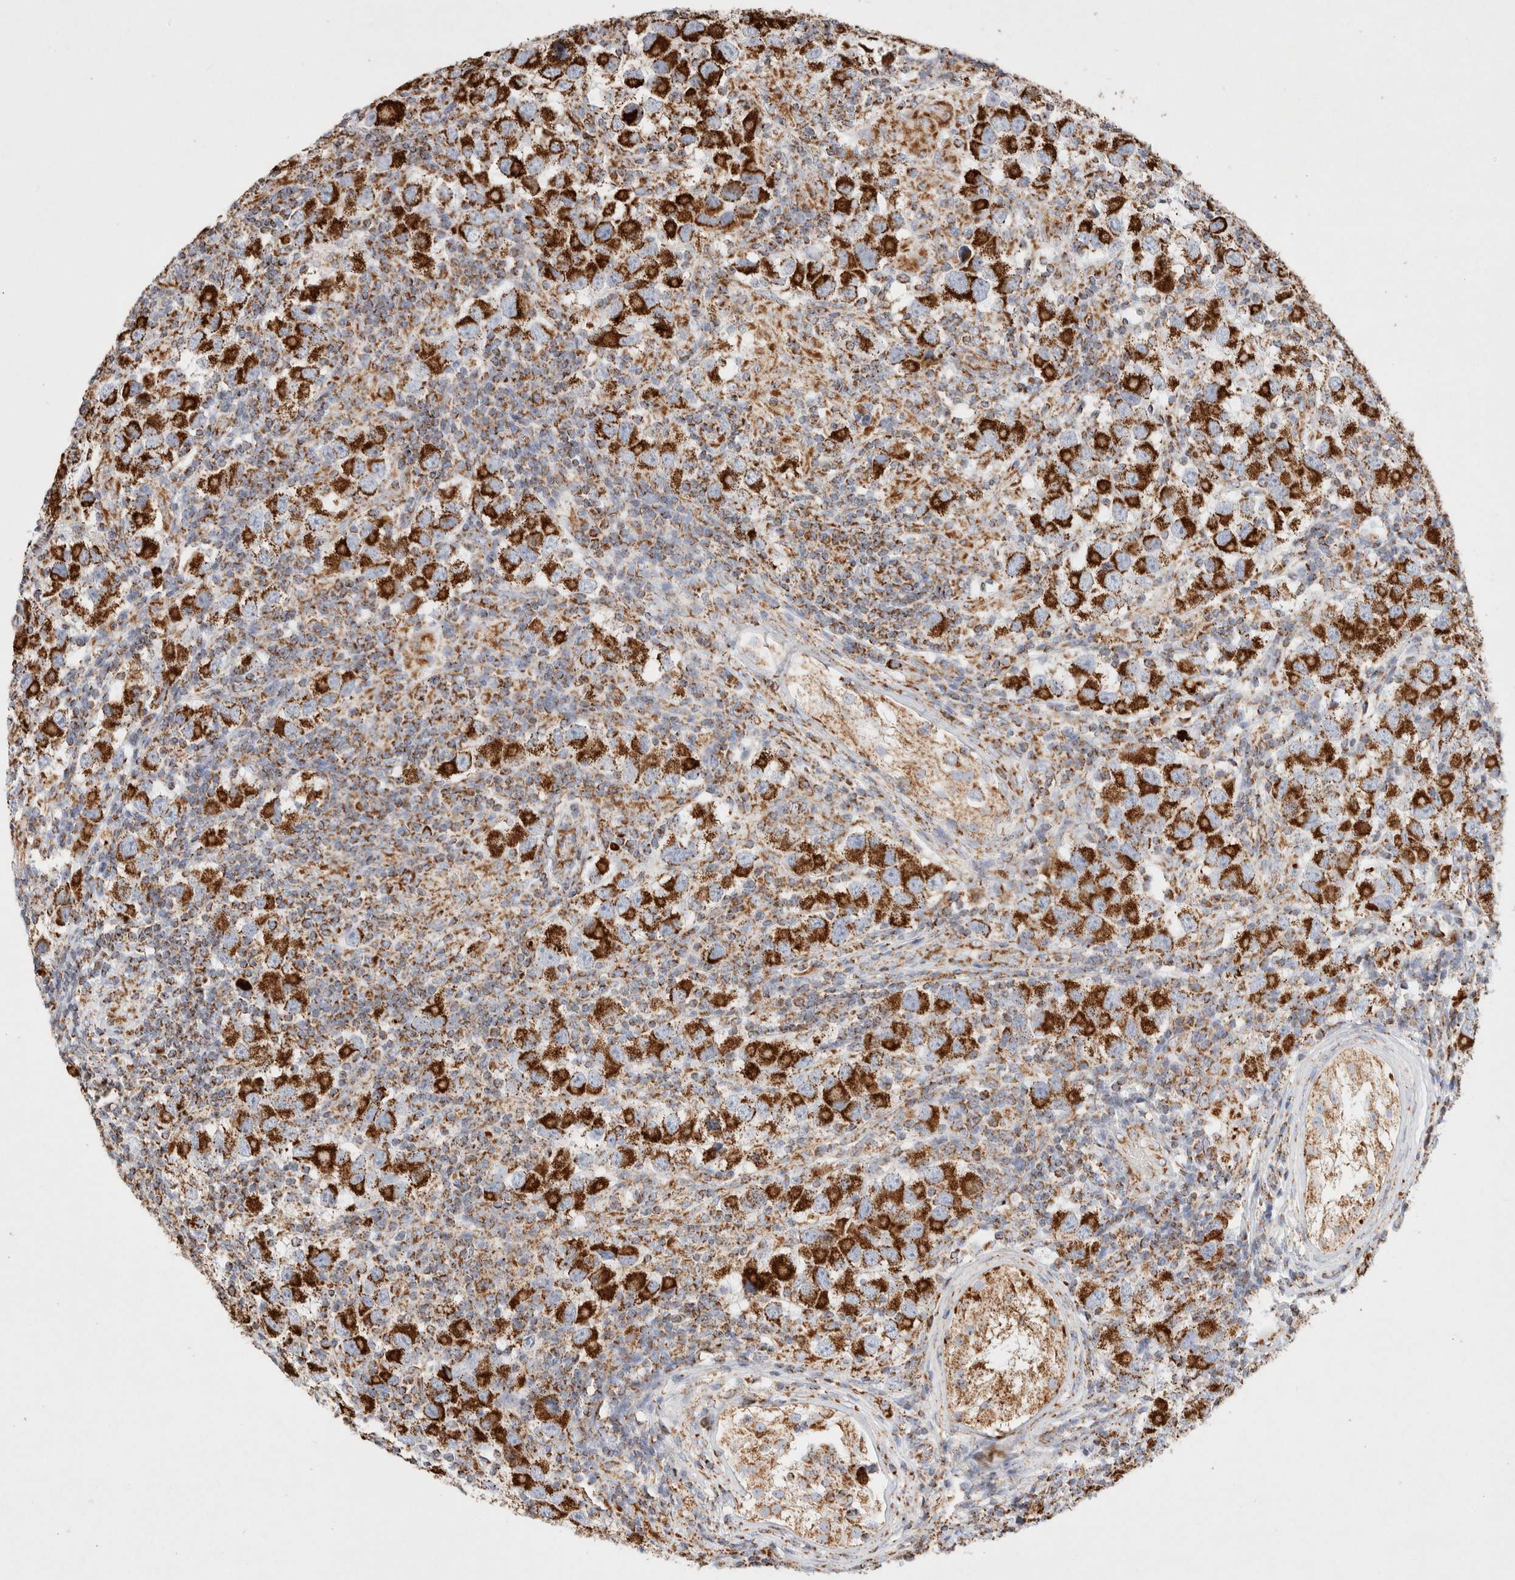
{"staining": {"intensity": "strong", "quantity": ">75%", "location": "cytoplasmic/membranous"}, "tissue": "testis cancer", "cell_type": "Tumor cells", "image_type": "cancer", "snomed": [{"axis": "morphology", "description": "Carcinoma, Embryonal, NOS"}, {"axis": "topography", "description": "Testis"}], "caption": "The micrograph demonstrates a brown stain indicating the presence of a protein in the cytoplasmic/membranous of tumor cells in embryonal carcinoma (testis).", "gene": "PHB2", "patient": {"sex": "male", "age": 21}}